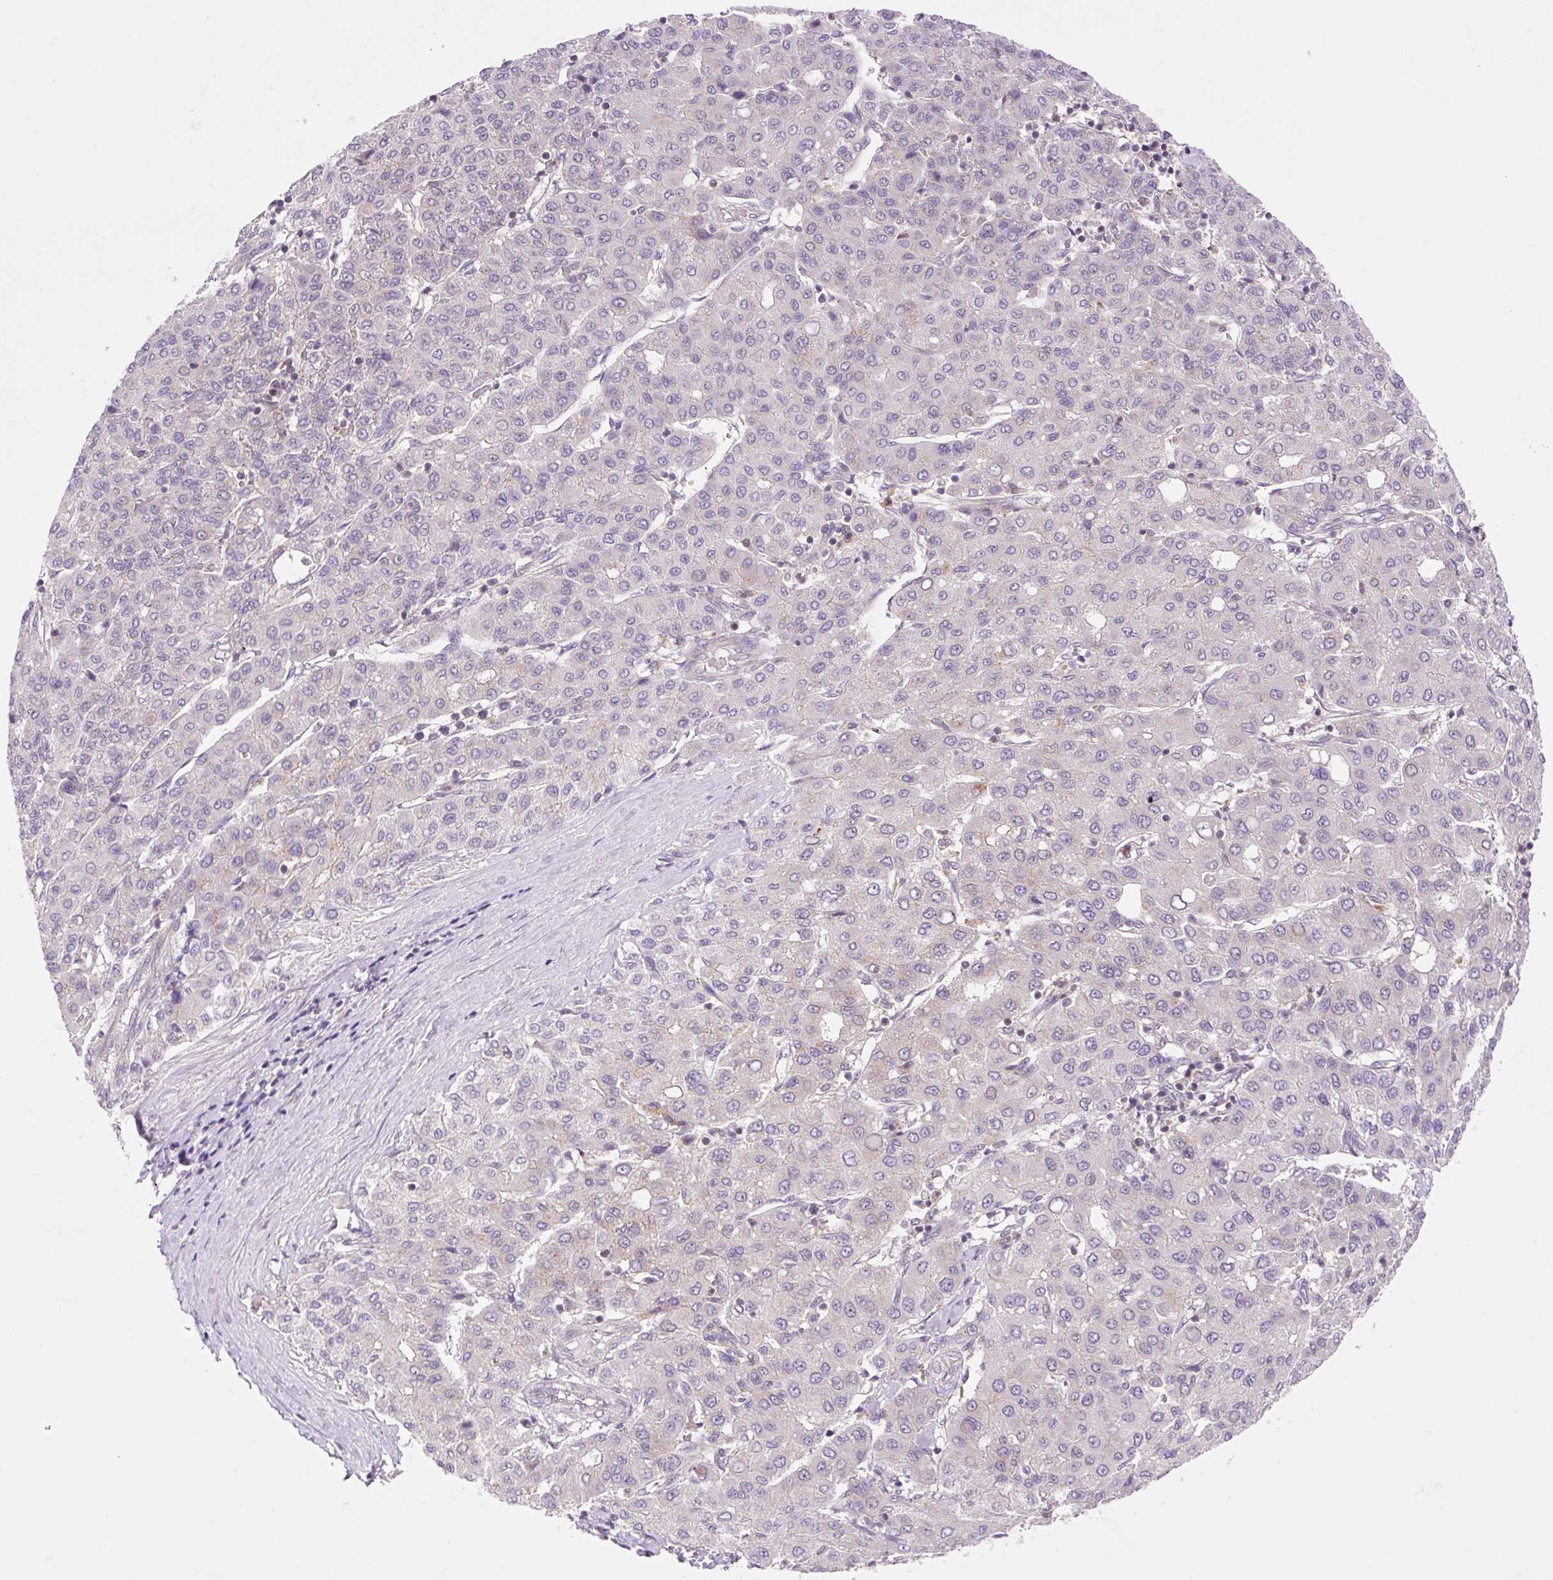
{"staining": {"intensity": "negative", "quantity": "none", "location": "none"}, "tissue": "liver cancer", "cell_type": "Tumor cells", "image_type": "cancer", "snomed": [{"axis": "morphology", "description": "Carcinoma, Hepatocellular, NOS"}, {"axis": "topography", "description": "Liver"}], "caption": "The photomicrograph exhibits no significant expression in tumor cells of liver cancer (hepatocellular carcinoma). (Brightfield microscopy of DAB immunohistochemistry at high magnification).", "gene": "VPS4A", "patient": {"sex": "male", "age": 65}}